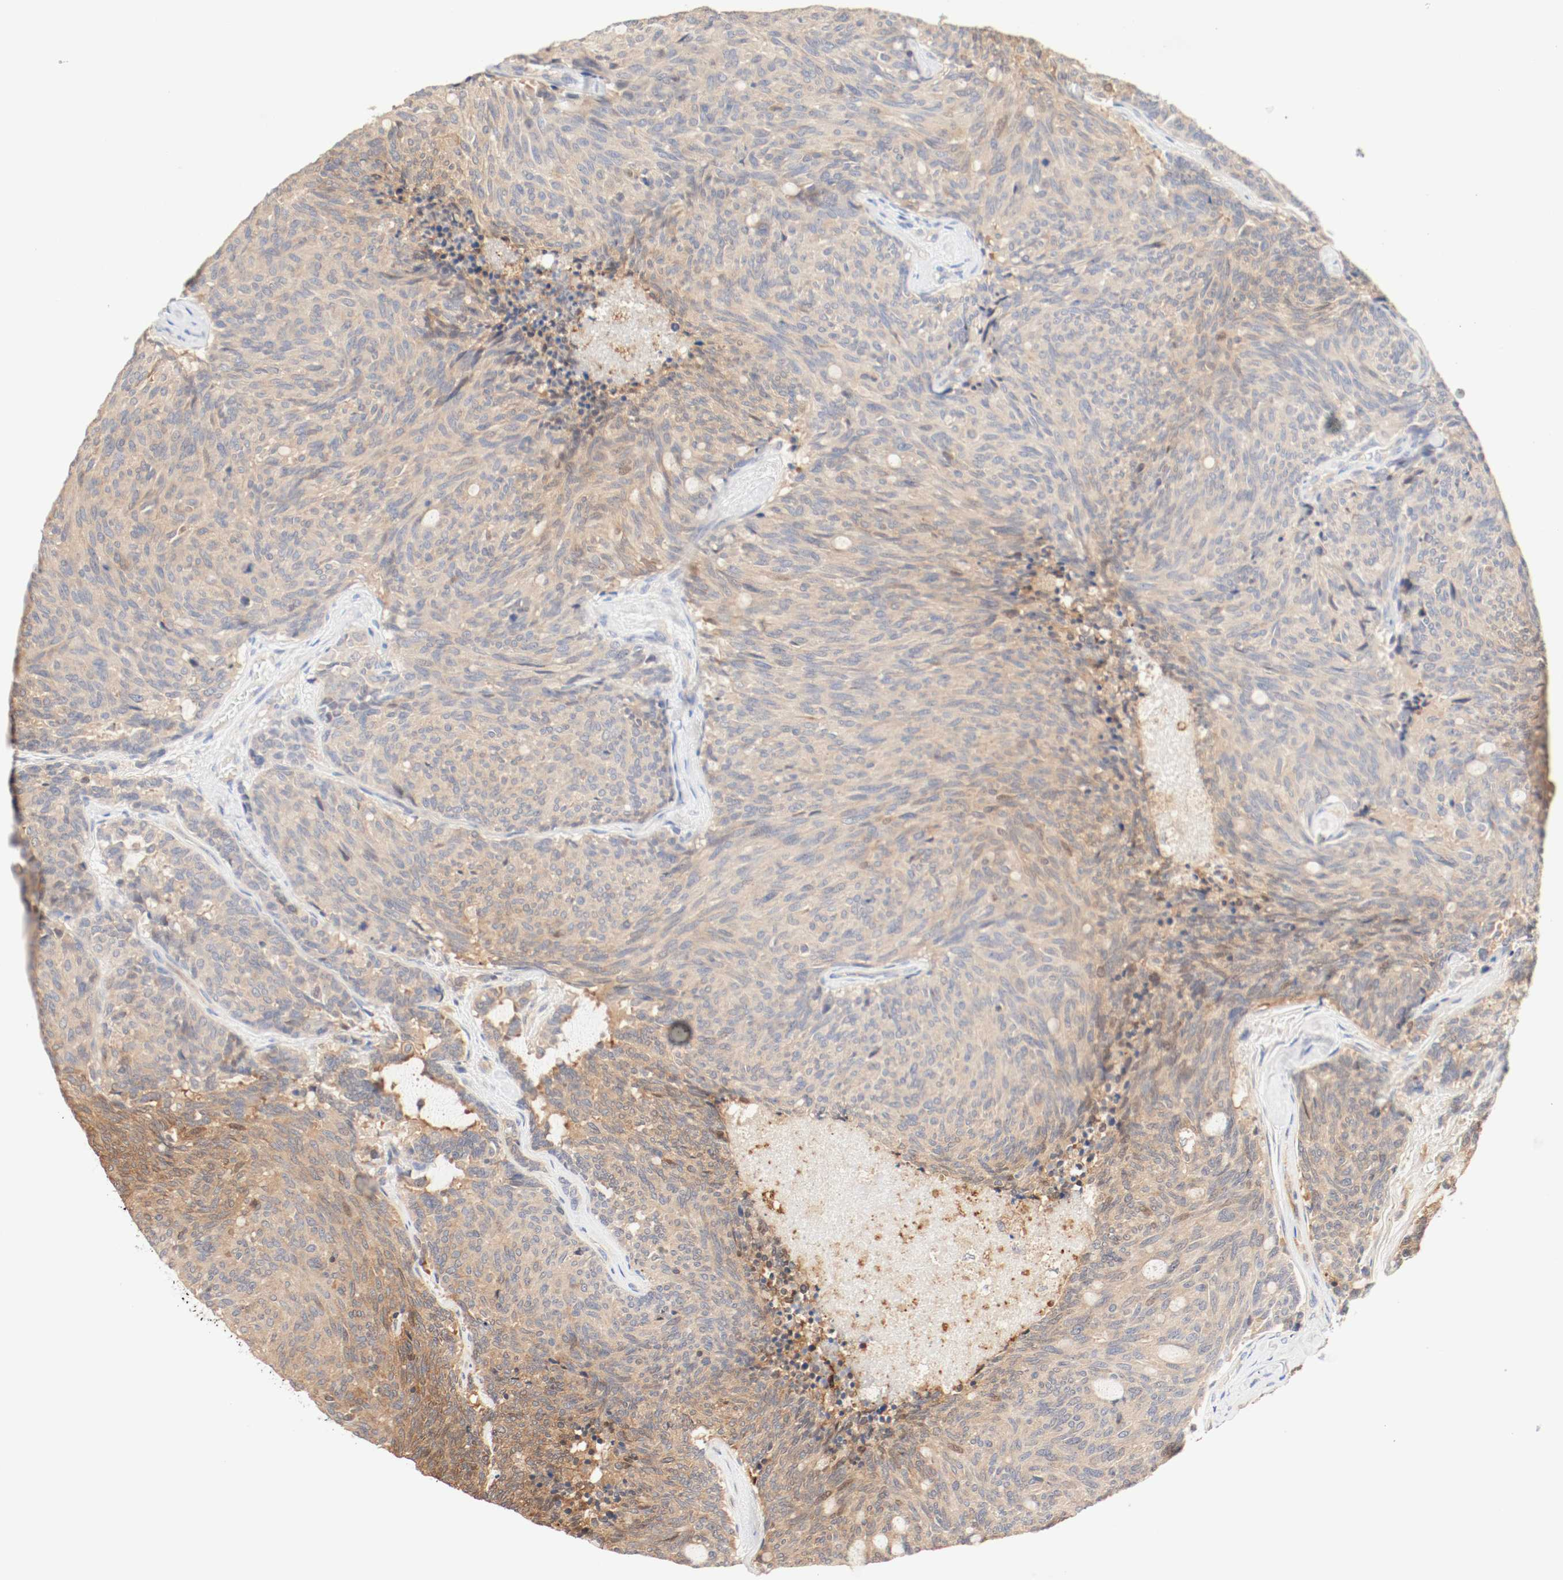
{"staining": {"intensity": "moderate", "quantity": ">75%", "location": "cytoplasmic/membranous"}, "tissue": "carcinoid", "cell_type": "Tumor cells", "image_type": "cancer", "snomed": [{"axis": "morphology", "description": "Carcinoid, malignant, NOS"}, {"axis": "topography", "description": "Pancreas"}], "caption": "Immunohistochemistry (IHC) image of carcinoid stained for a protein (brown), which reveals medium levels of moderate cytoplasmic/membranous positivity in approximately >75% of tumor cells.", "gene": "GIT1", "patient": {"sex": "female", "age": 54}}